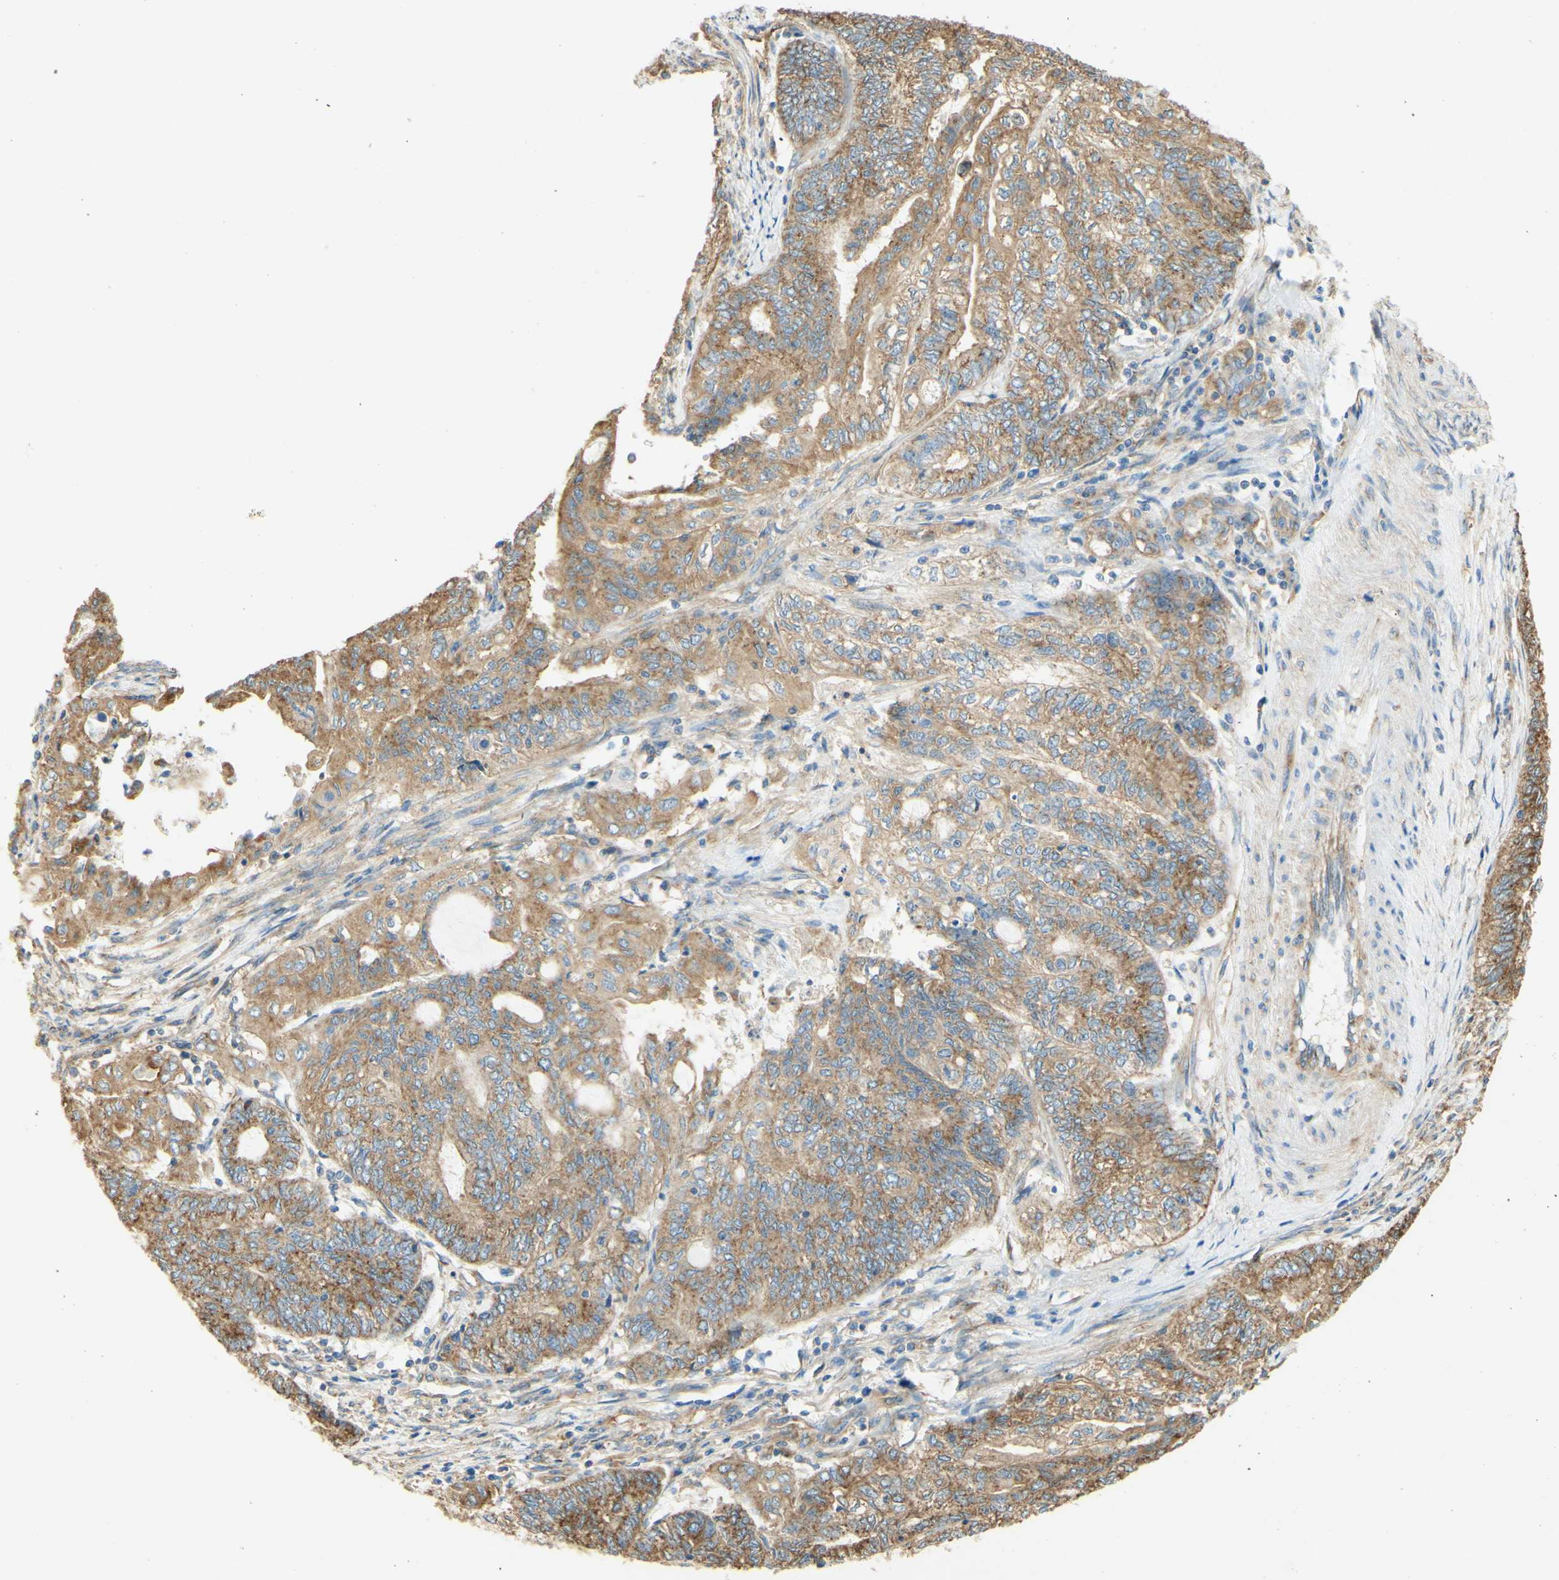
{"staining": {"intensity": "weak", "quantity": "25%-75%", "location": "cytoplasmic/membranous"}, "tissue": "endometrial cancer", "cell_type": "Tumor cells", "image_type": "cancer", "snomed": [{"axis": "morphology", "description": "Adenocarcinoma, NOS"}, {"axis": "topography", "description": "Uterus"}, {"axis": "topography", "description": "Endometrium"}], "caption": "Immunohistochemistry (IHC) of adenocarcinoma (endometrial) reveals low levels of weak cytoplasmic/membranous expression in approximately 25%-75% of tumor cells.", "gene": "CLTC", "patient": {"sex": "female", "age": 70}}